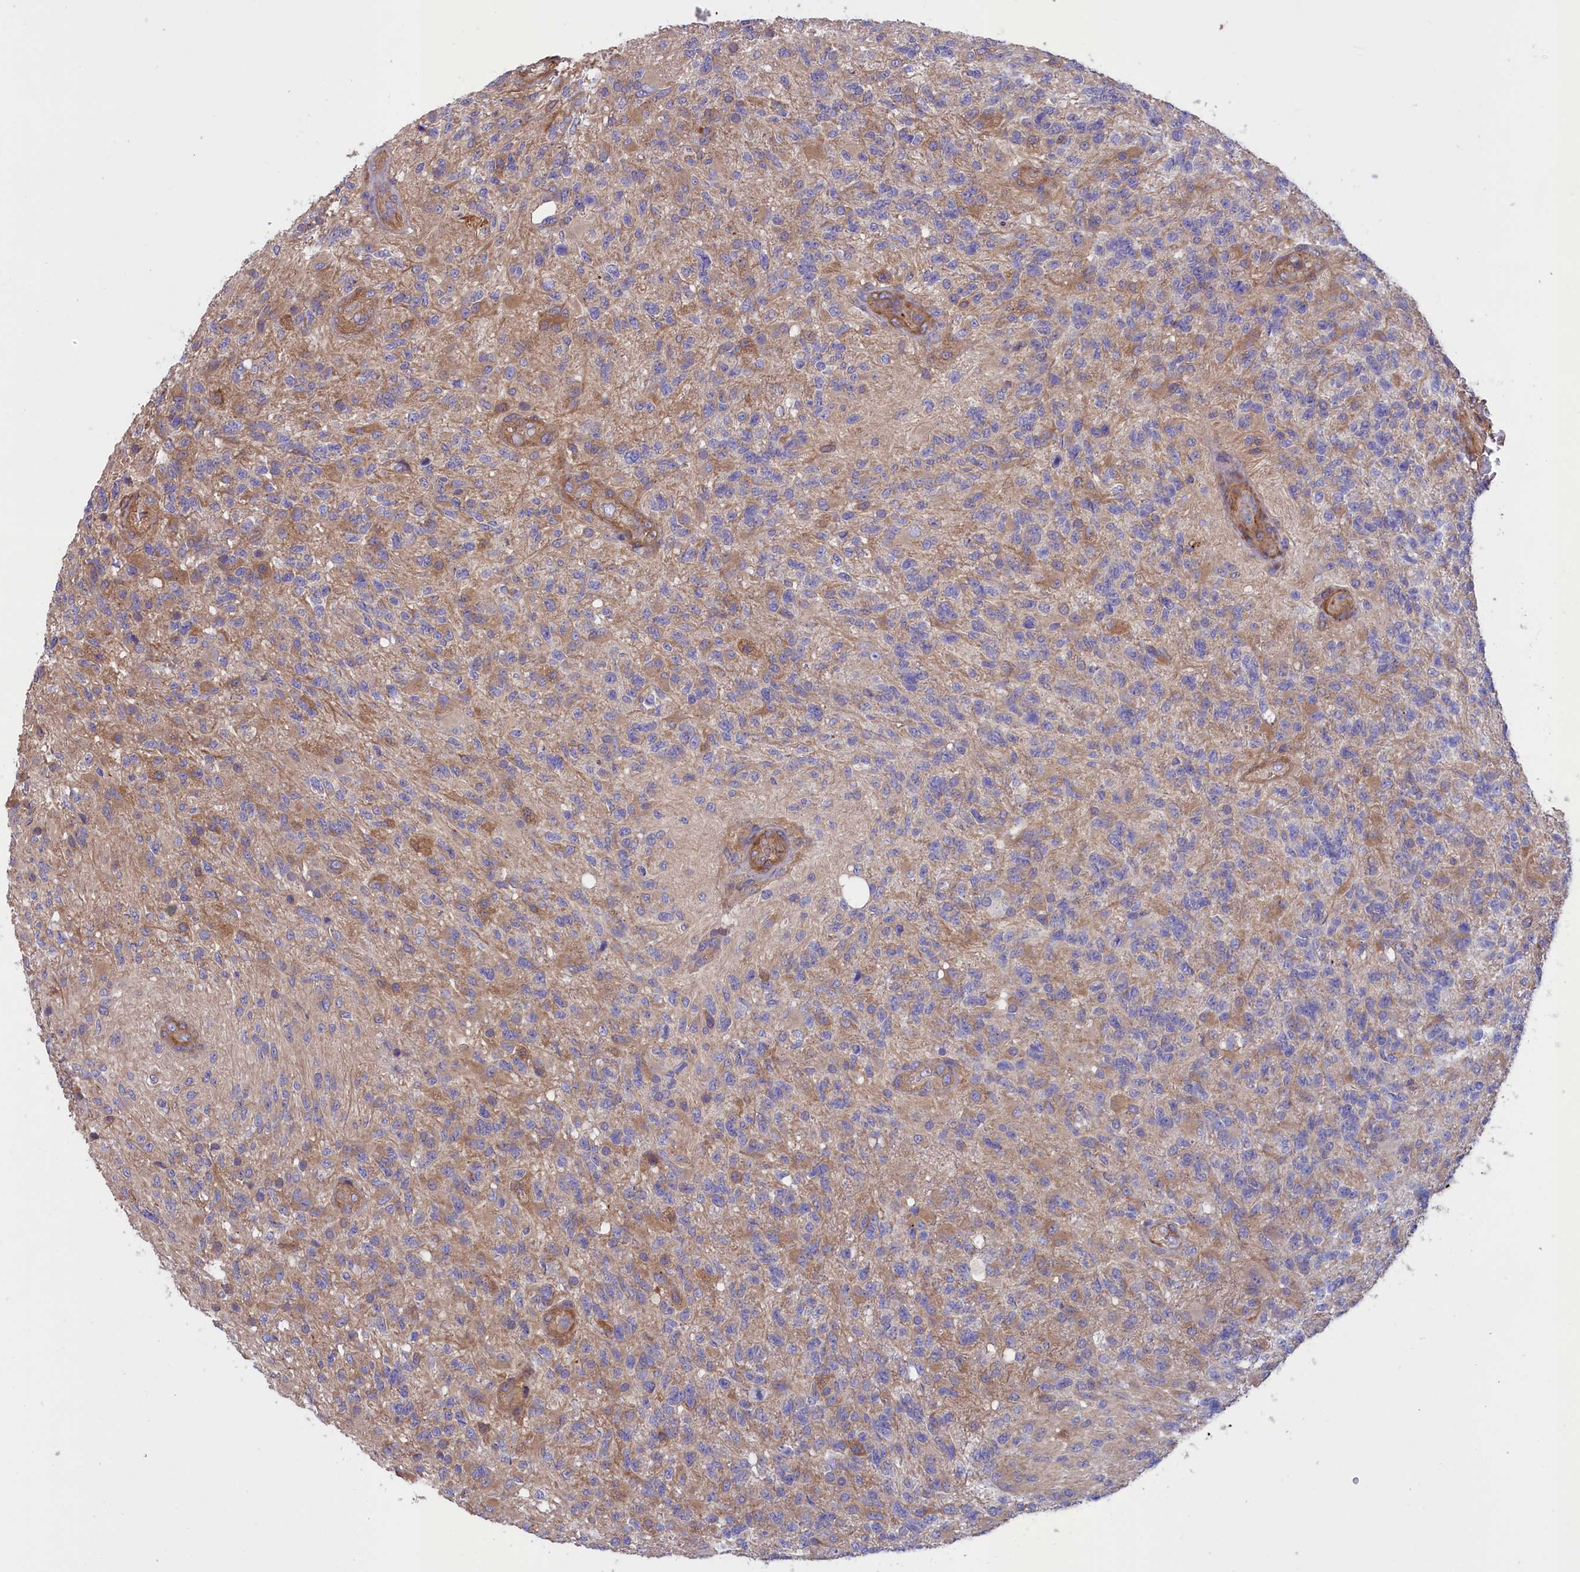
{"staining": {"intensity": "weak", "quantity": "25%-75%", "location": "cytoplasmic/membranous"}, "tissue": "glioma", "cell_type": "Tumor cells", "image_type": "cancer", "snomed": [{"axis": "morphology", "description": "Glioma, malignant, High grade"}, {"axis": "topography", "description": "Brain"}], "caption": "Approximately 25%-75% of tumor cells in malignant high-grade glioma show weak cytoplasmic/membranous protein staining as visualized by brown immunohistochemical staining.", "gene": "AMDHD2", "patient": {"sex": "male", "age": 56}}